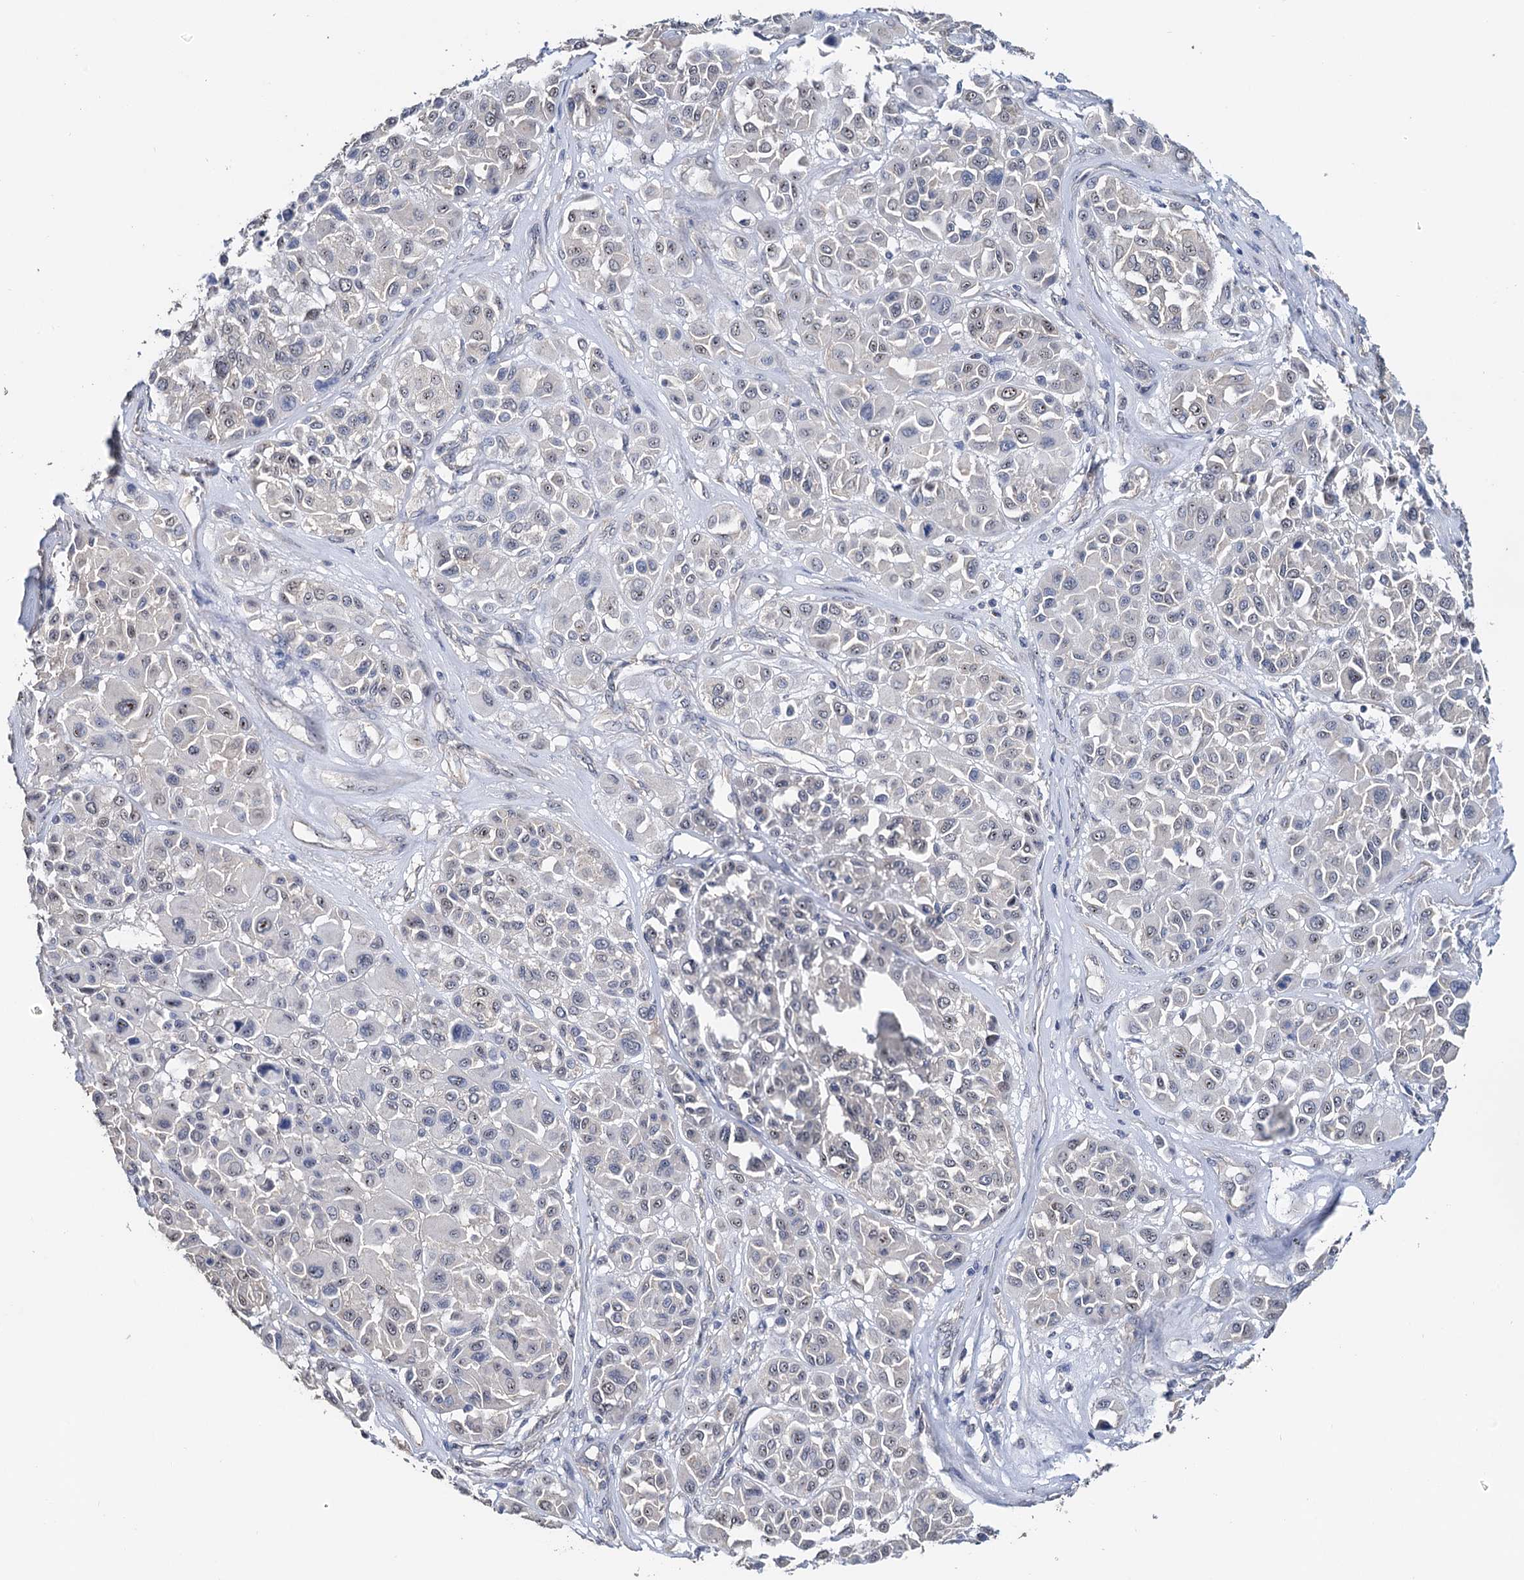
{"staining": {"intensity": "weak", "quantity": "25%-75%", "location": "nuclear"}, "tissue": "melanoma", "cell_type": "Tumor cells", "image_type": "cancer", "snomed": [{"axis": "morphology", "description": "Malignant melanoma, Metastatic site"}, {"axis": "topography", "description": "Soft tissue"}], "caption": "Melanoma stained with DAB immunohistochemistry (IHC) reveals low levels of weak nuclear expression in approximately 25%-75% of tumor cells.", "gene": "C2CD3", "patient": {"sex": "male", "age": 41}}